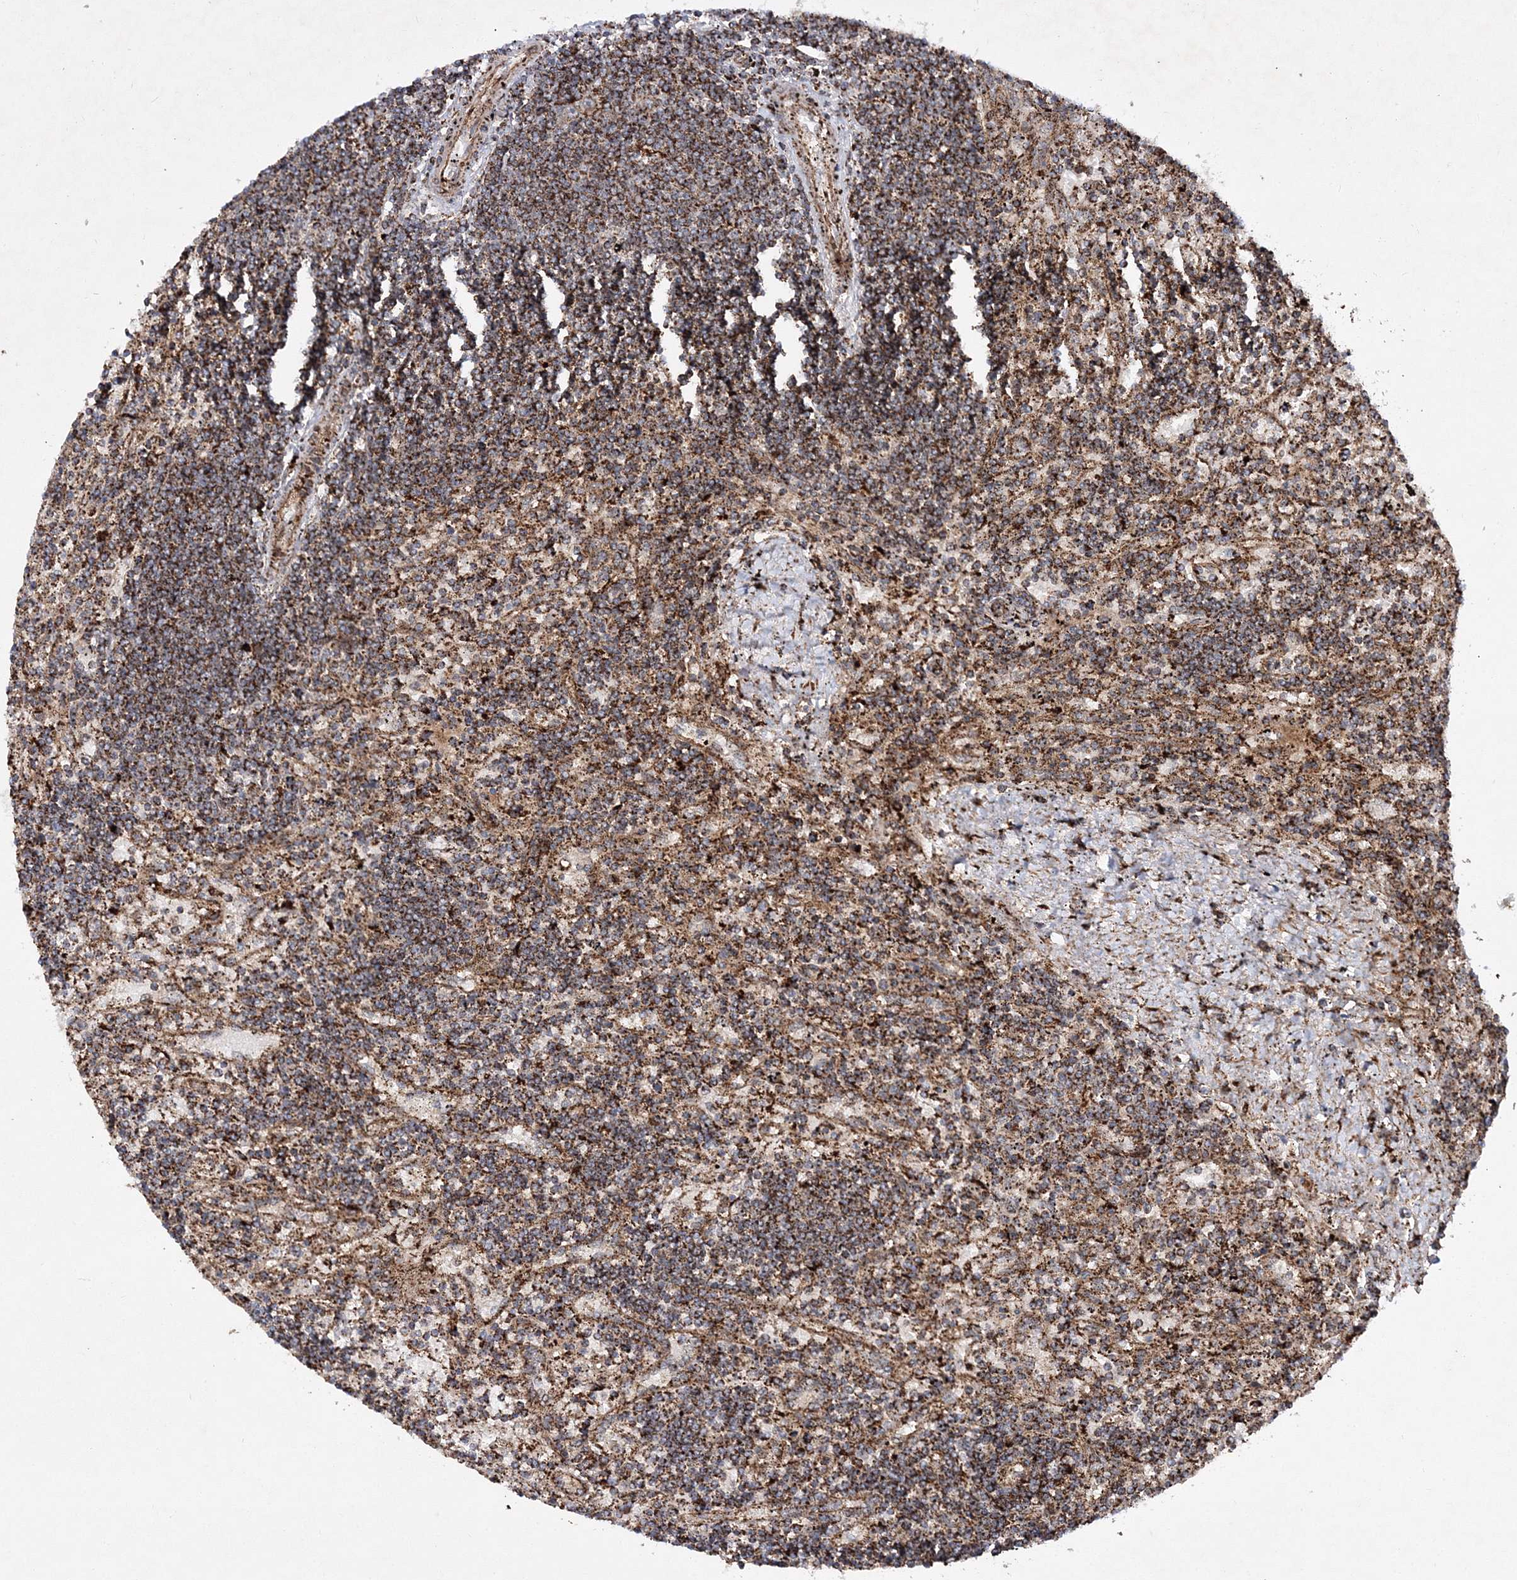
{"staining": {"intensity": "strong", "quantity": "25%-75%", "location": "cytoplasmic/membranous"}, "tissue": "lymphoma", "cell_type": "Tumor cells", "image_type": "cancer", "snomed": [{"axis": "morphology", "description": "Malignant lymphoma, non-Hodgkin's type, Low grade"}, {"axis": "topography", "description": "Spleen"}], "caption": "A brown stain highlights strong cytoplasmic/membranous expression of a protein in human lymphoma tumor cells.", "gene": "SCRN3", "patient": {"sex": "male", "age": 76}}